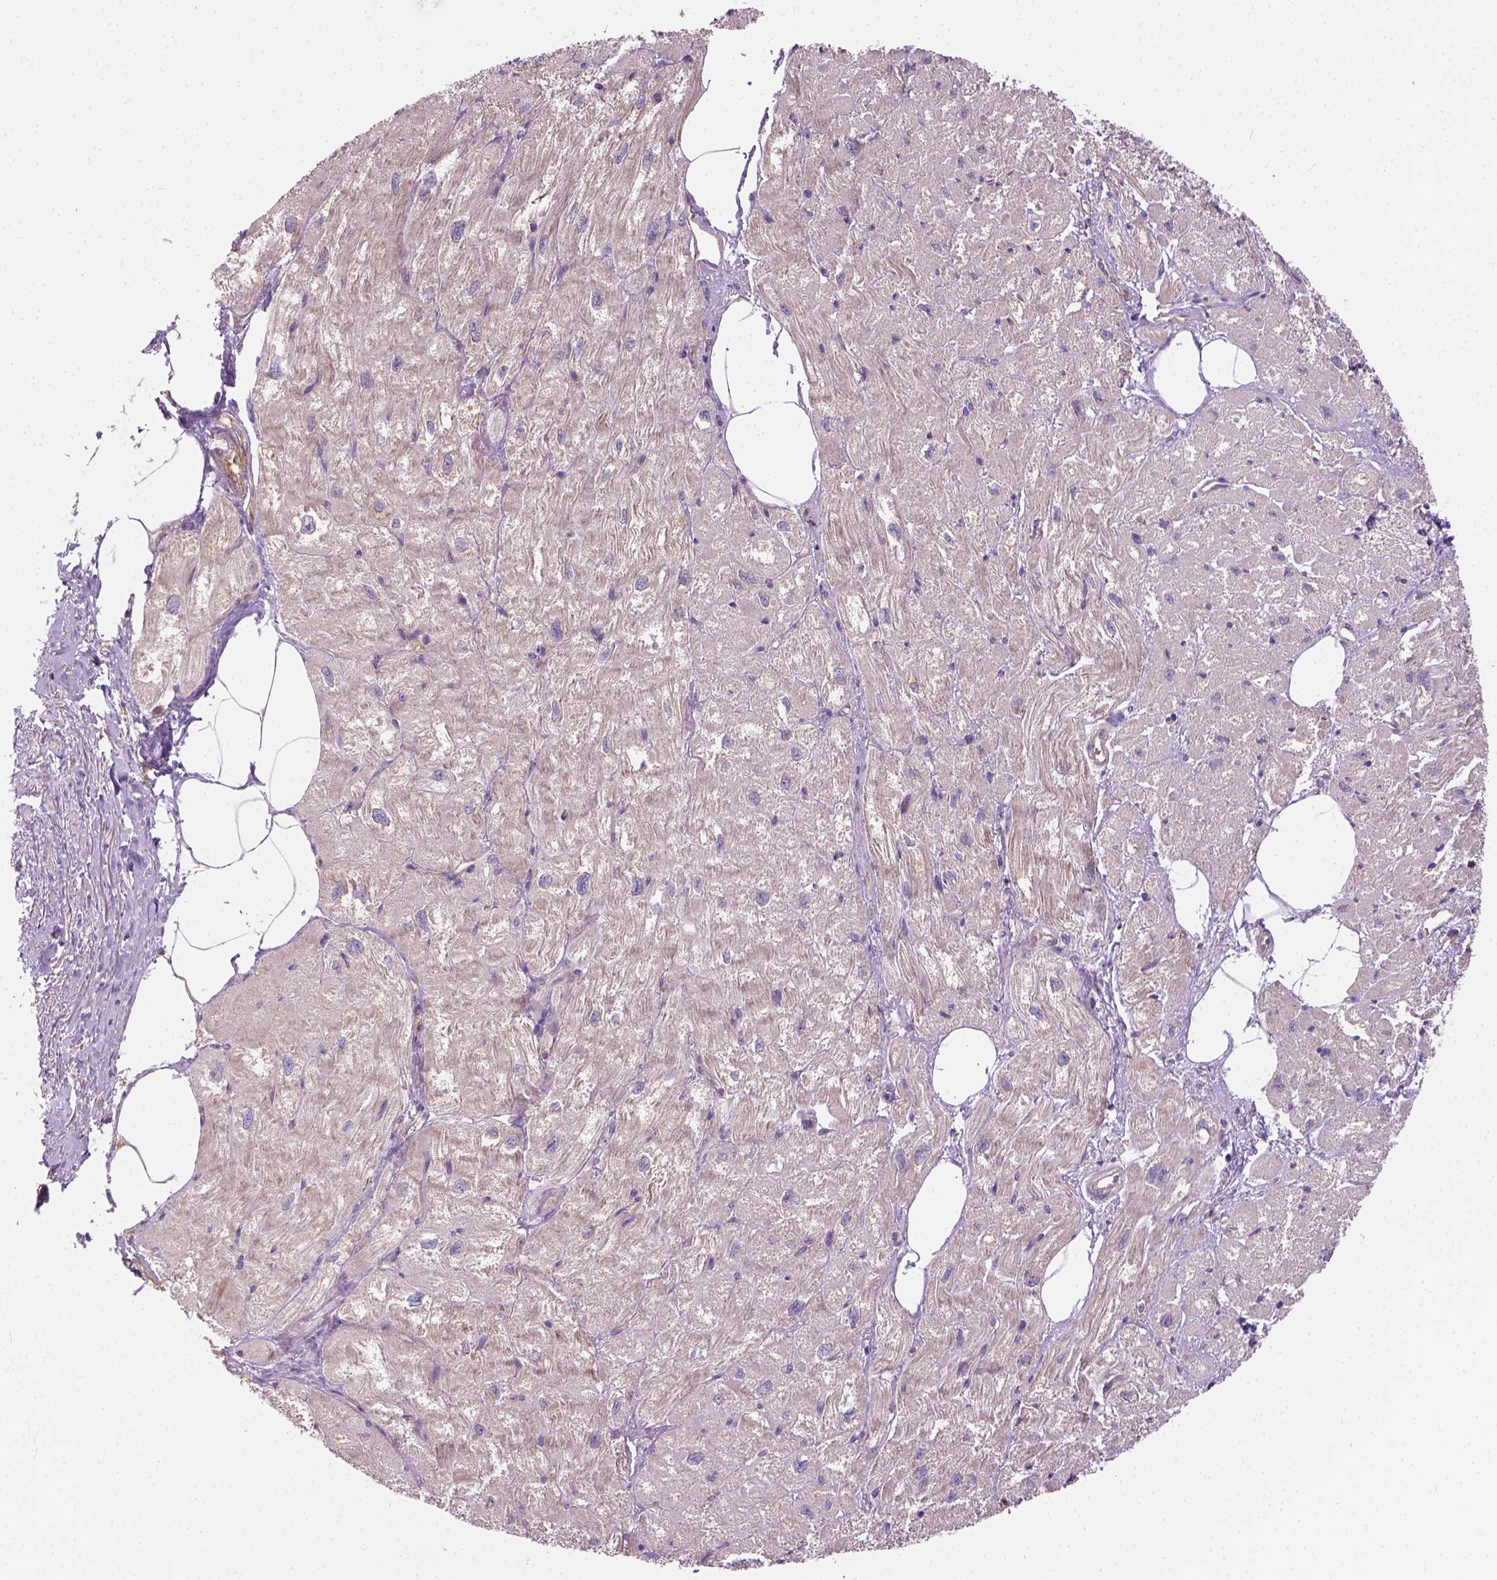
{"staining": {"intensity": "weak", "quantity": "25%-75%", "location": "cytoplasmic/membranous"}, "tissue": "heart muscle", "cell_type": "Cardiomyocytes", "image_type": "normal", "snomed": [{"axis": "morphology", "description": "Normal tissue, NOS"}, {"axis": "topography", "description": "Heart"}], "caption": "Immunohistochemistry (IHC) of unremarkable heart muscle demonstrates low levels of weak cytoplasmic/membranous staining in about 25%-75% of cardiomyocytes.", "gene": "CRACR2A", "patient": {"sex": "female", "age": 62}}